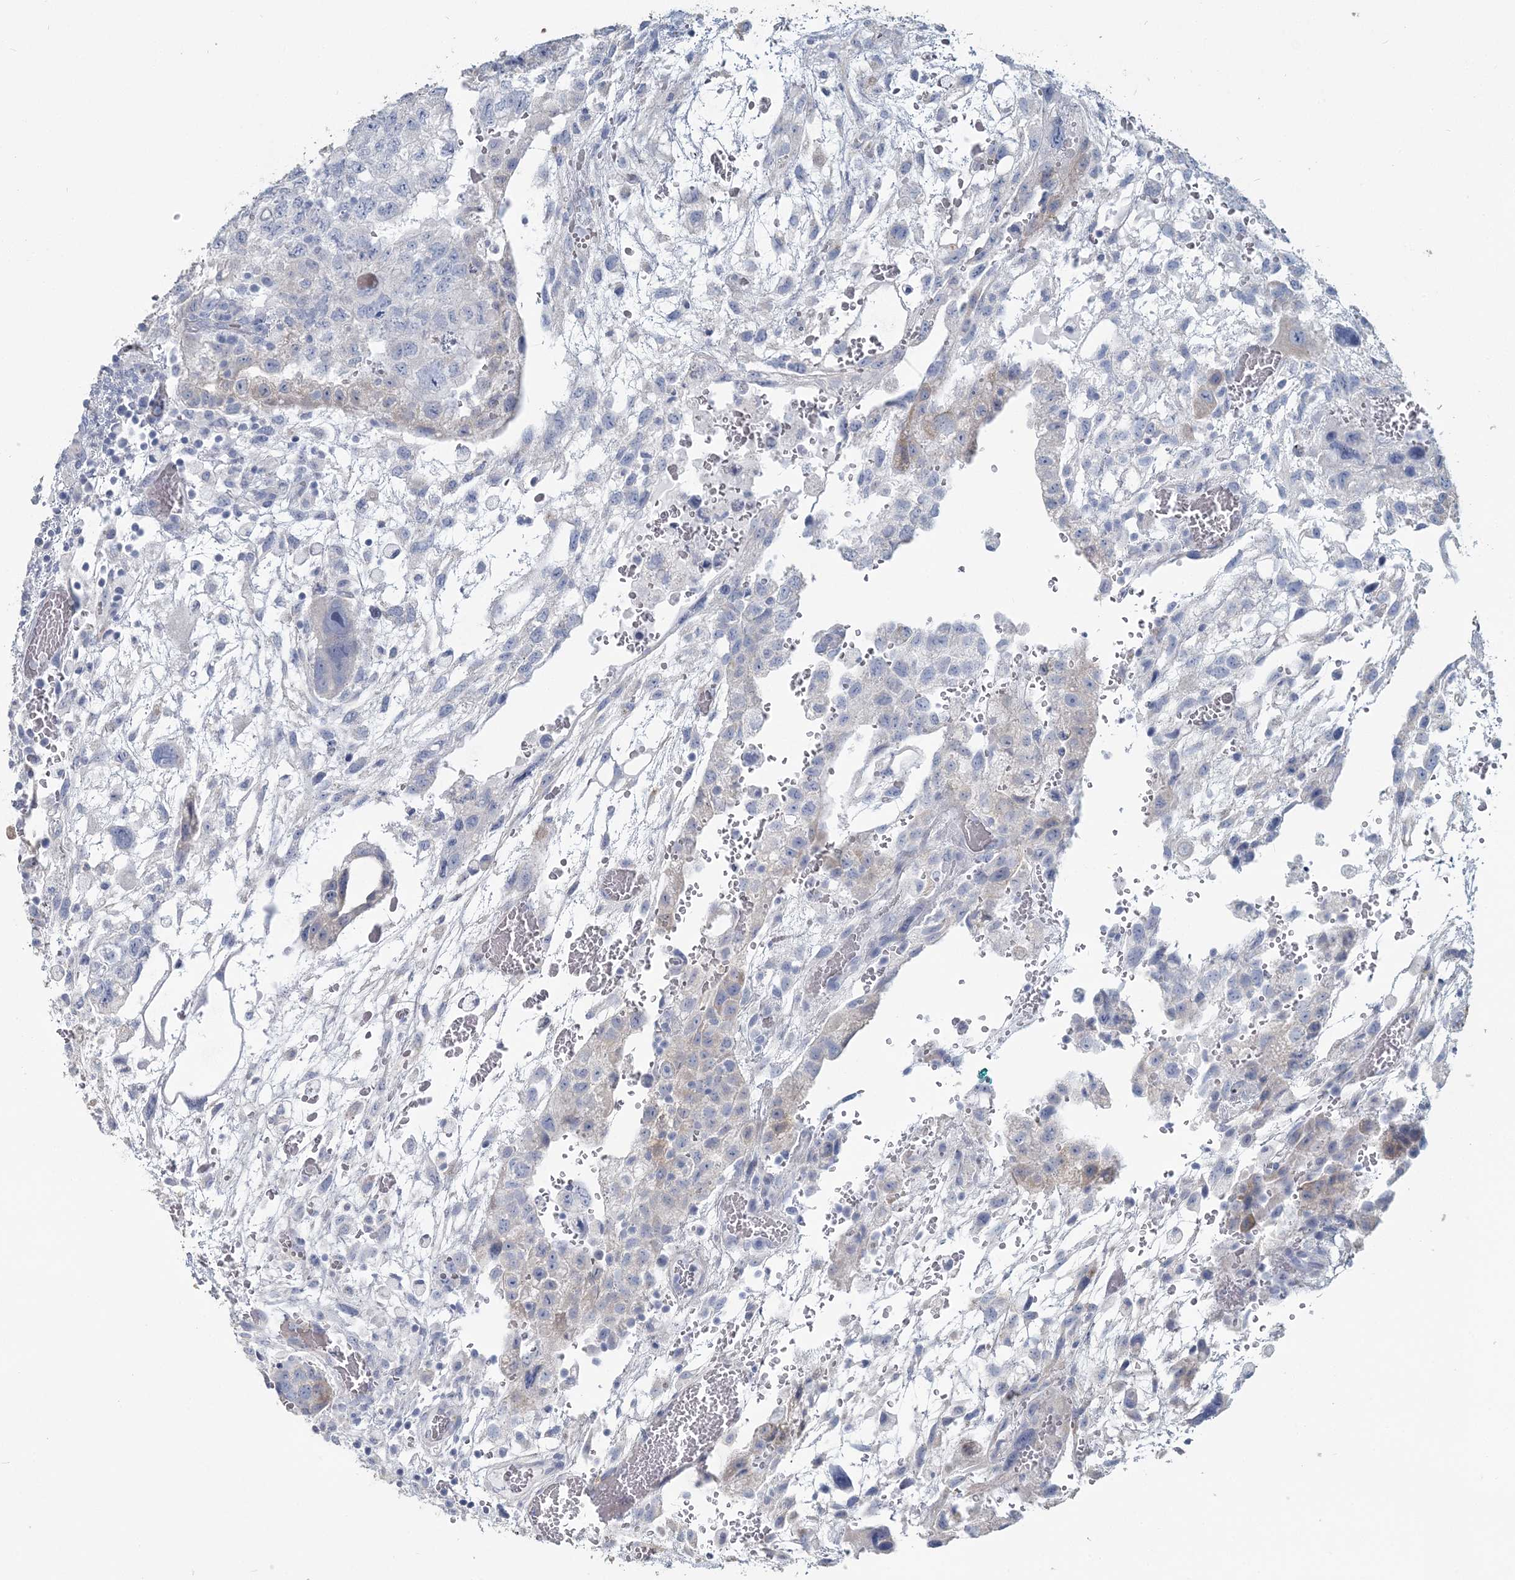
{"staining": {"intensity": "negative", "quantity": "none", "location": "none"}, "tissue": "testis cancer", "cell_type": "Tumor cells", "image_type": "cancer", "snomed": [{"axis": "morphology", "description": "Carcinoma, Embryonal, NOS"}, {"axis": "topography", "description": "Testis"}], "caption": "Photomicrograph shows no protein positivity in tumor cells of testis embryonal carcinoma tissue.", "gene": "CMBL", "patient": {"sex": "male", "age": 36}}